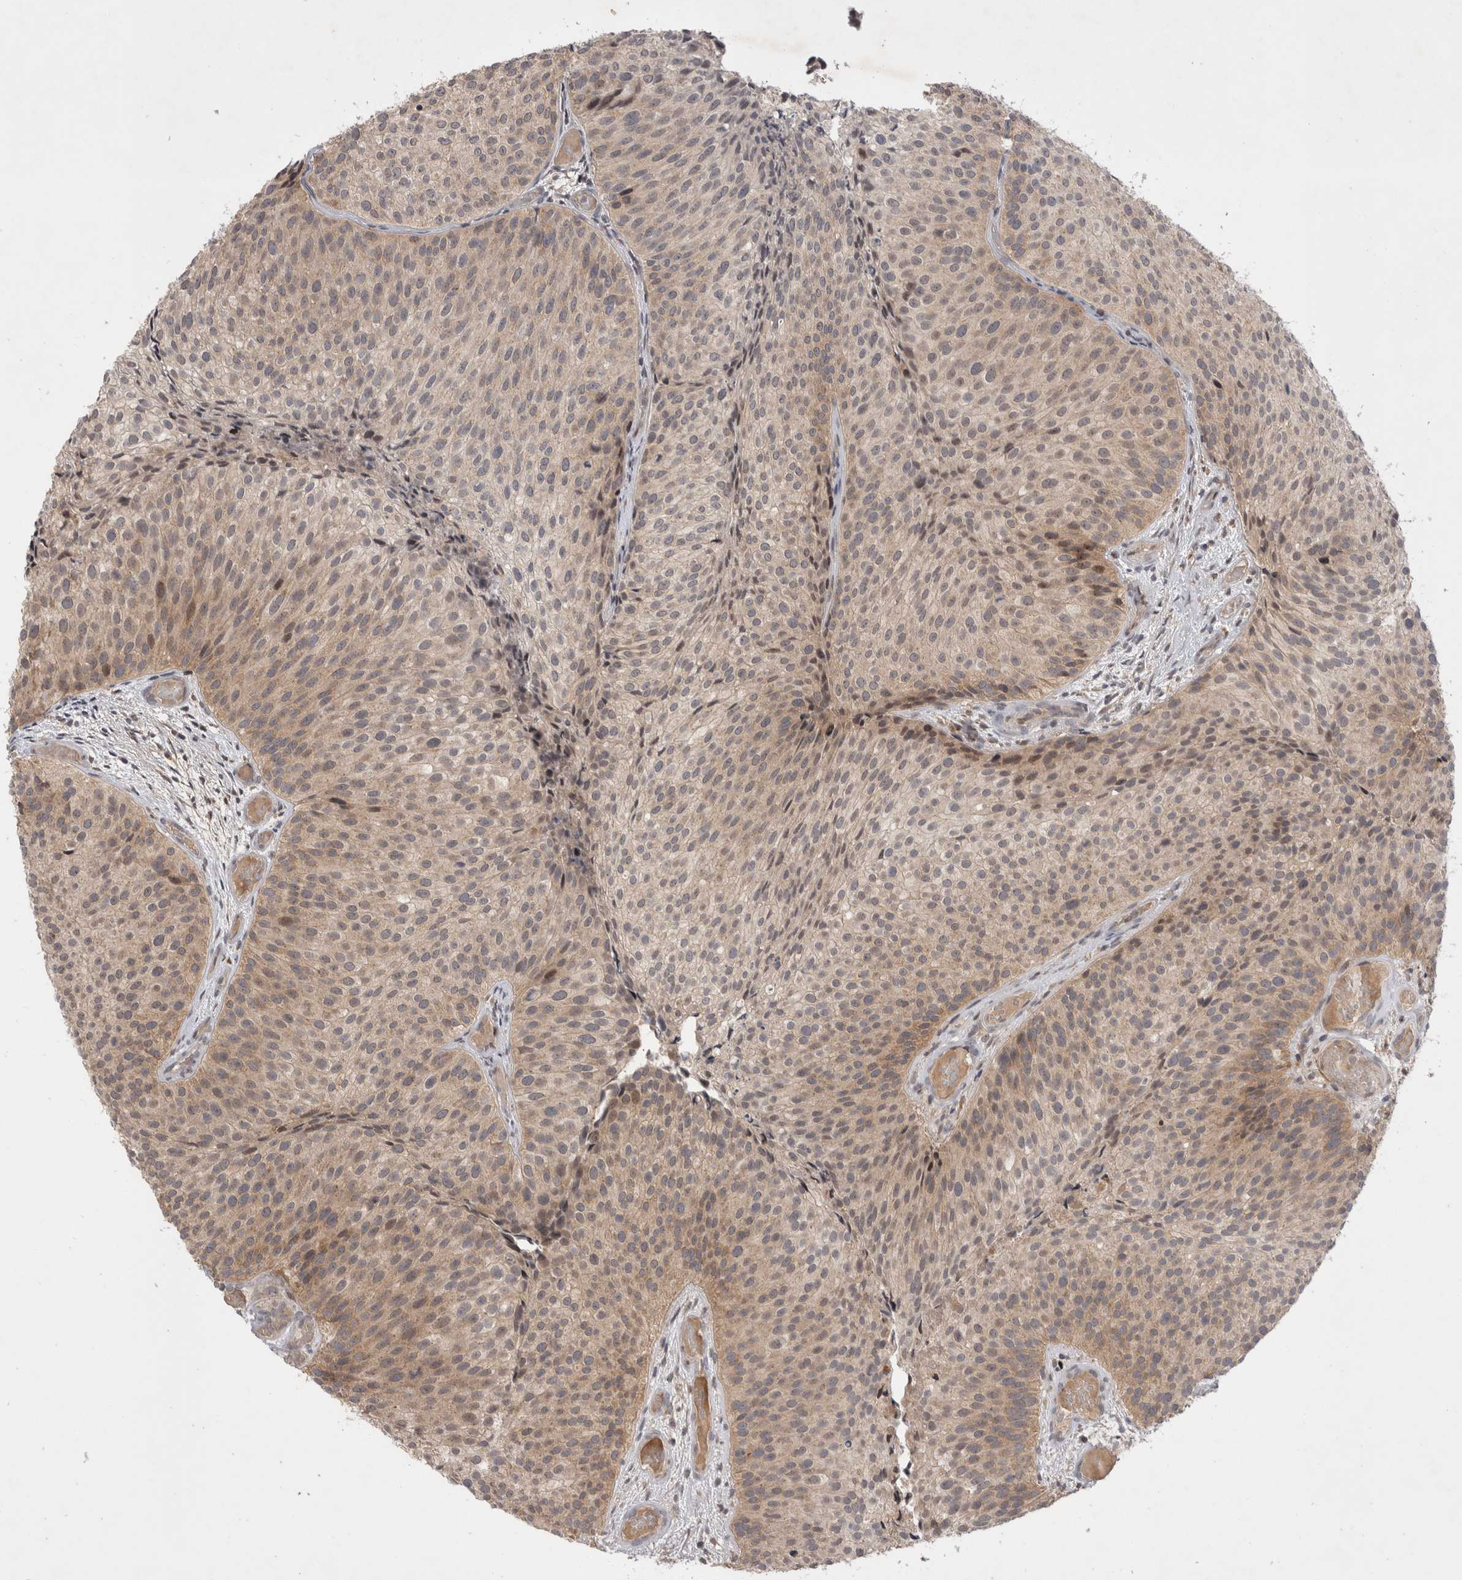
{"staining": {"intensity": "weak", "quantity": ">75%", "location": "cytoplasmic/membranous"}, "tissue": "urothelial cancer", "cell_type": "Tumor cells", "image_type": "cancer", "snomed": [{"axis": "morphology", "description": "Urothelial carcinoma, Low grade"}, {"axis": "topography", "description": "Urinary bladder"}], "caption": "Tumor cells reveal weak cytoplasmic/membranous staining in about >75% of cells in urothelial carcinoma (low-grade). (DAB = brown stain, brightfield microscopy at high magnification).", "gene": "PLEKHM1", "patient": {"sex": "male", "age": 86}}